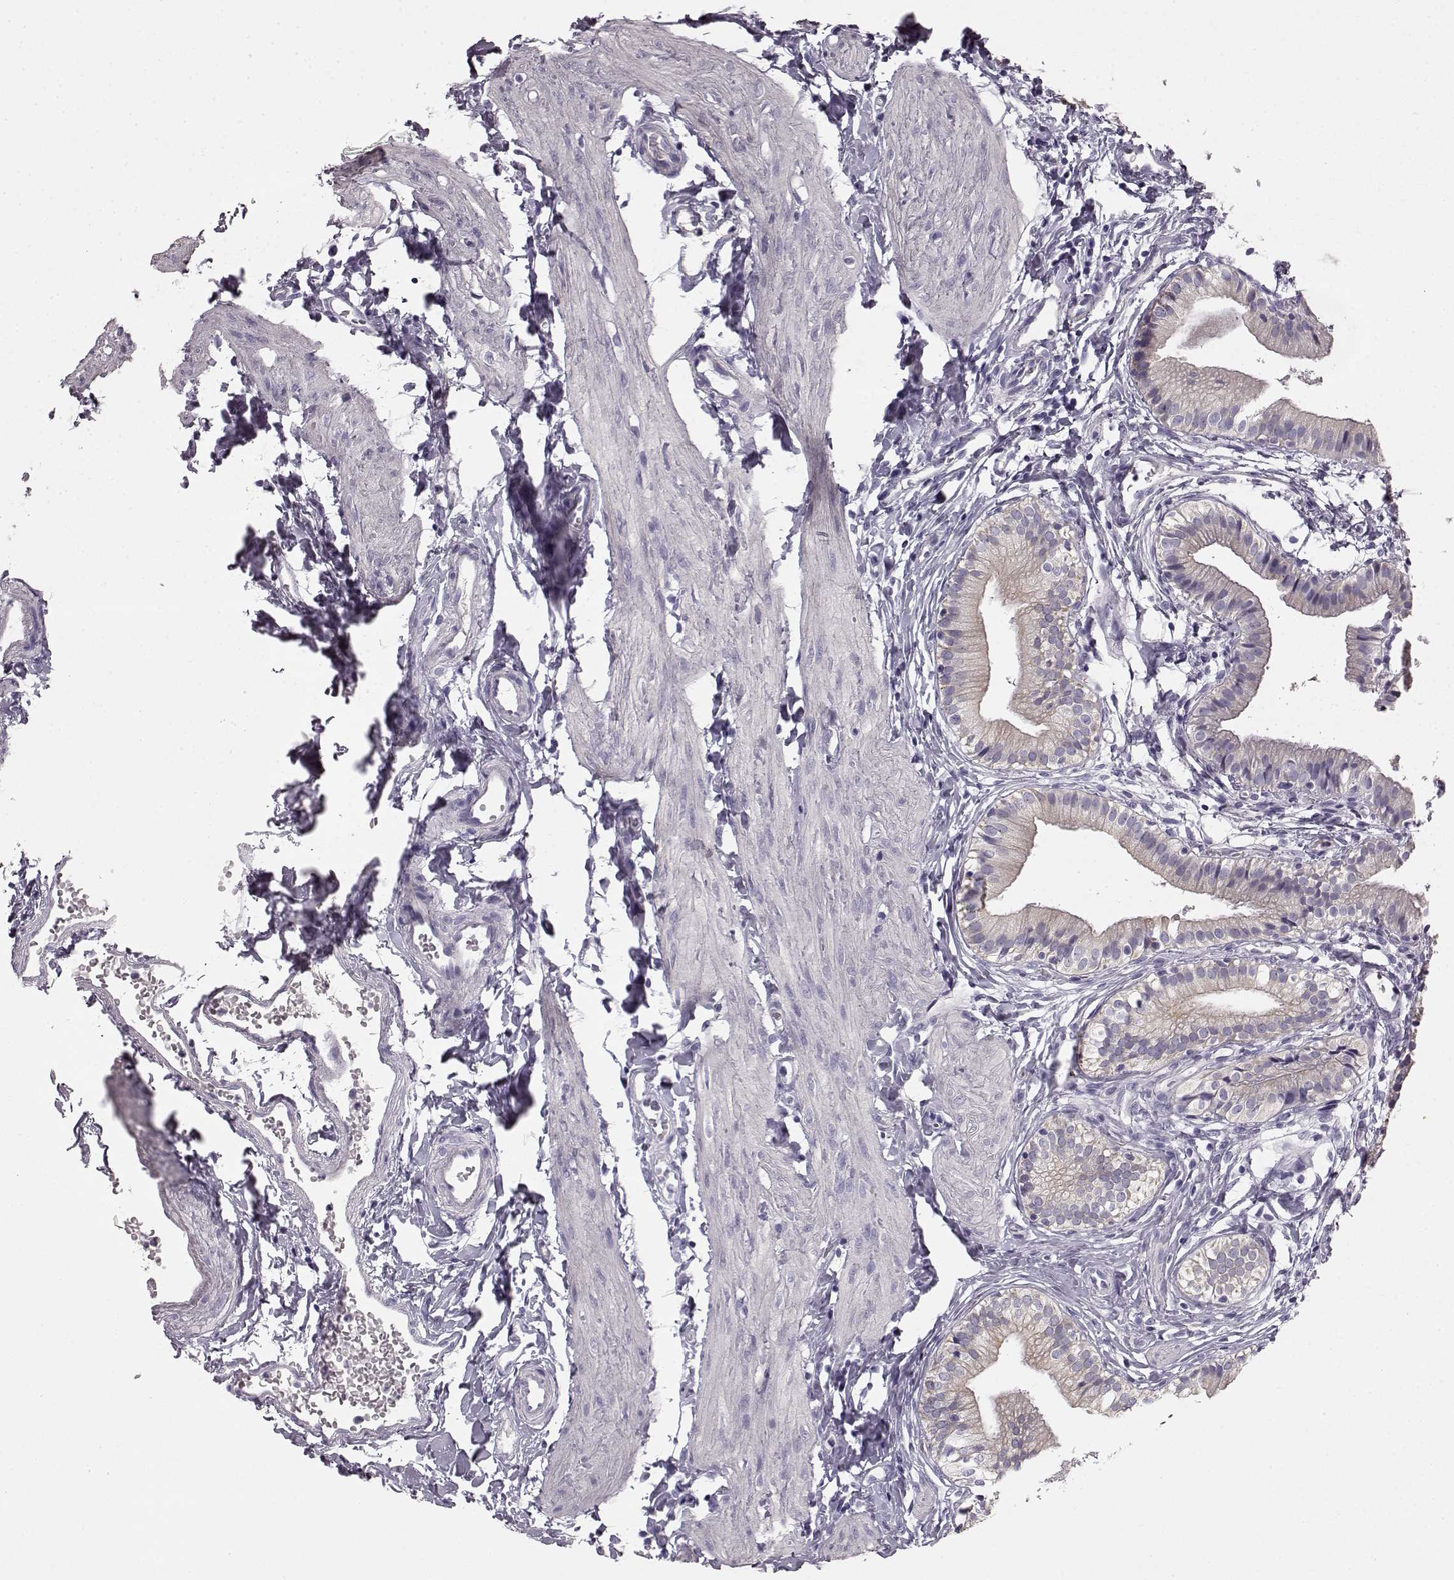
{"staining": {"intensity": "negative", "quantity": "none", "location": "none"}, "tissue": "gallbladder", "cell_type": "Glandular cells", "image_type": "normal", "snomed": [{"axis": "morphology", "description": "Normal tissue, NOS"}, {"axis": "topography", "description": "Gallbladder"}], "caption": "An image of human gallbladder is negative for staining in glandular cells. (Immunohistochemistry, brightfield microscopy, high magnification).", "gene": "KRT81", "patient": {"sex": "female", "age": 47}}